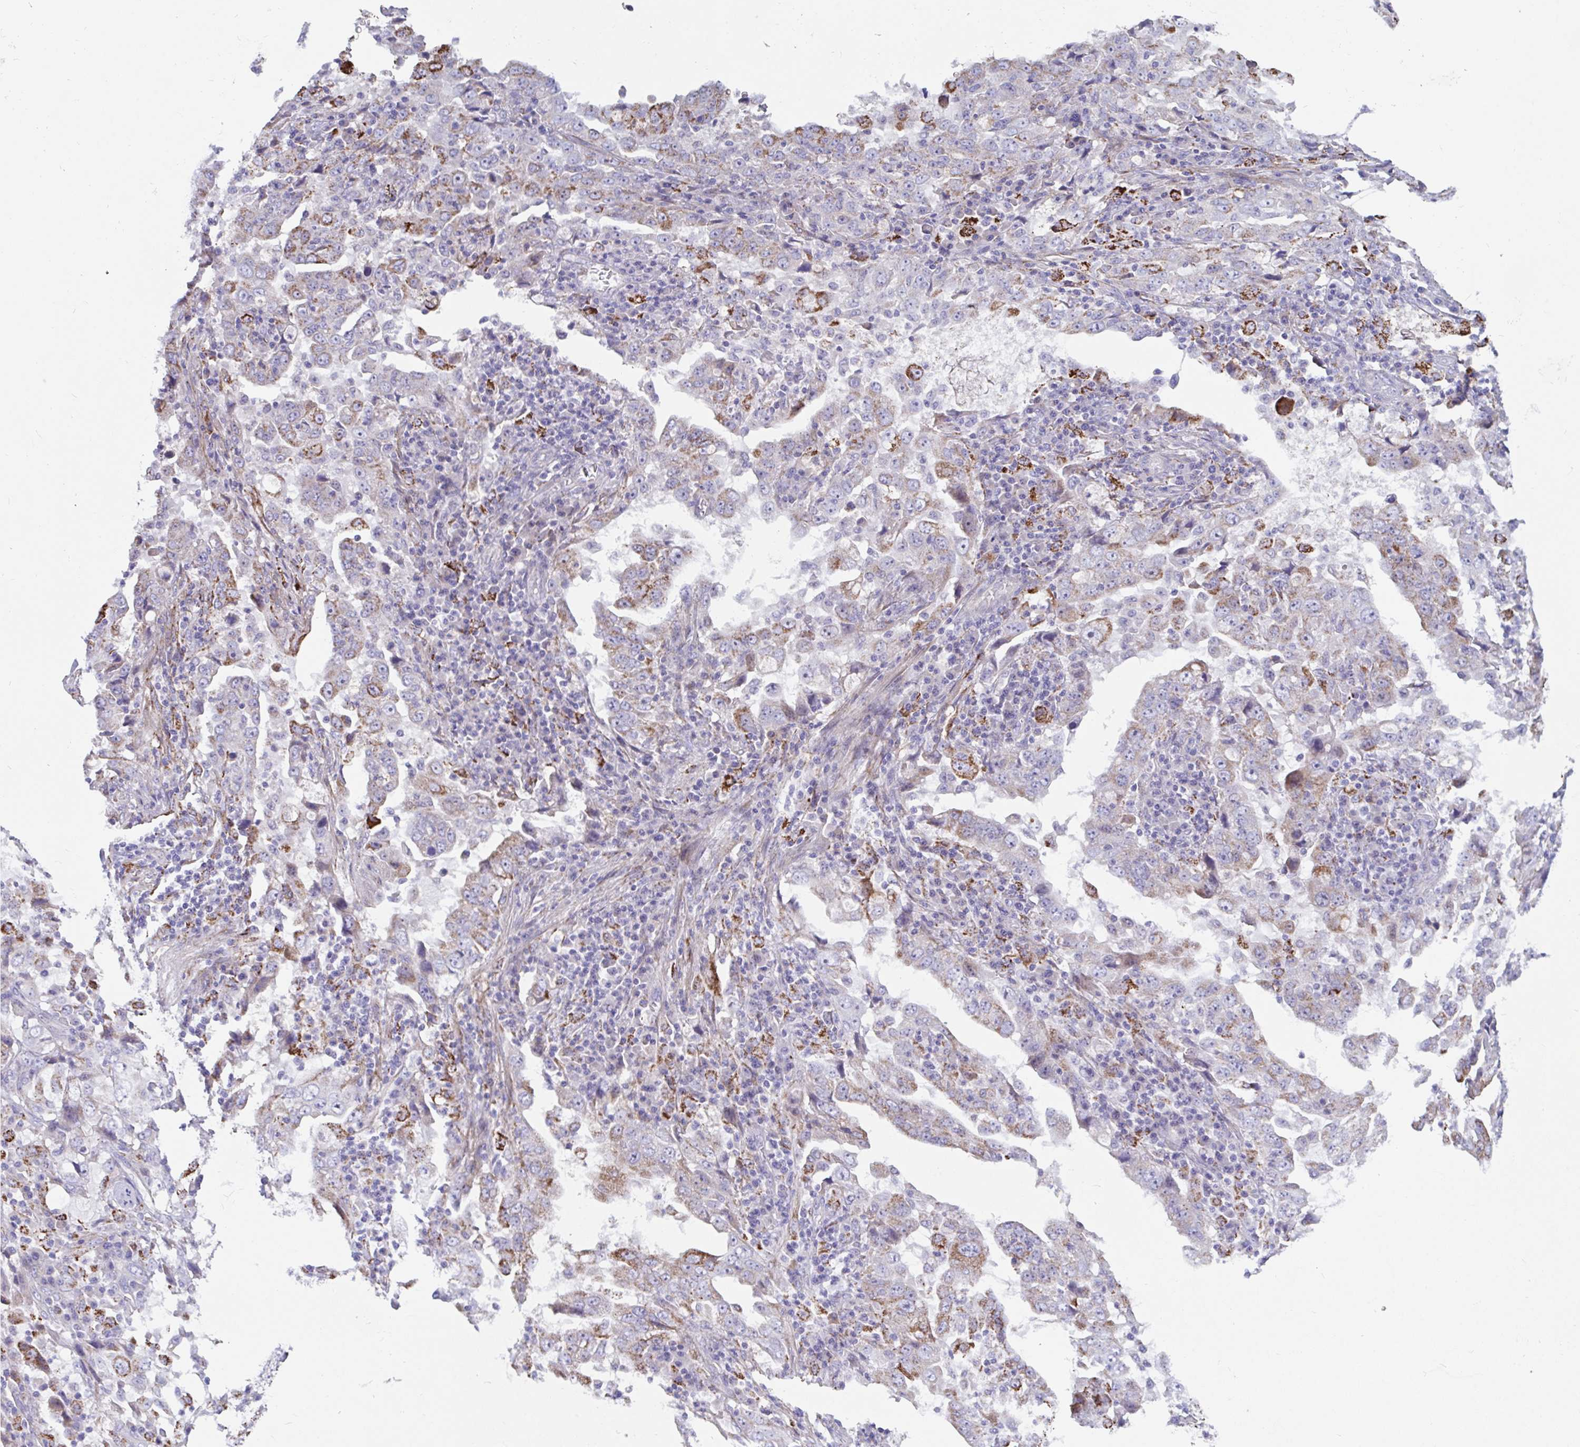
{"staining": {"intensity": "moderate", "quantity": ">75%", "location": "cytoplasmic/membranous"}, "tissue": "lung cancer", "cell_type": "Tumor cells", "image_type": "cancer", "snomed": [{"axis": "morphology", "description": "Adenocarcinoma, NOS"}, {"axis": "topography", "description": "Lung"}], "caption": "This histopathology image demonstrates lung cancer (adenocarcinoma) stained with immunohistochemistry to label a protein in brown. The cytoplasmic/membranous of tumor cells show moderate positivity for the protein. Nuclei are counter-stained blue.", "gene": "FAM156B", "patient": {"sex": "male", "age": 67}}